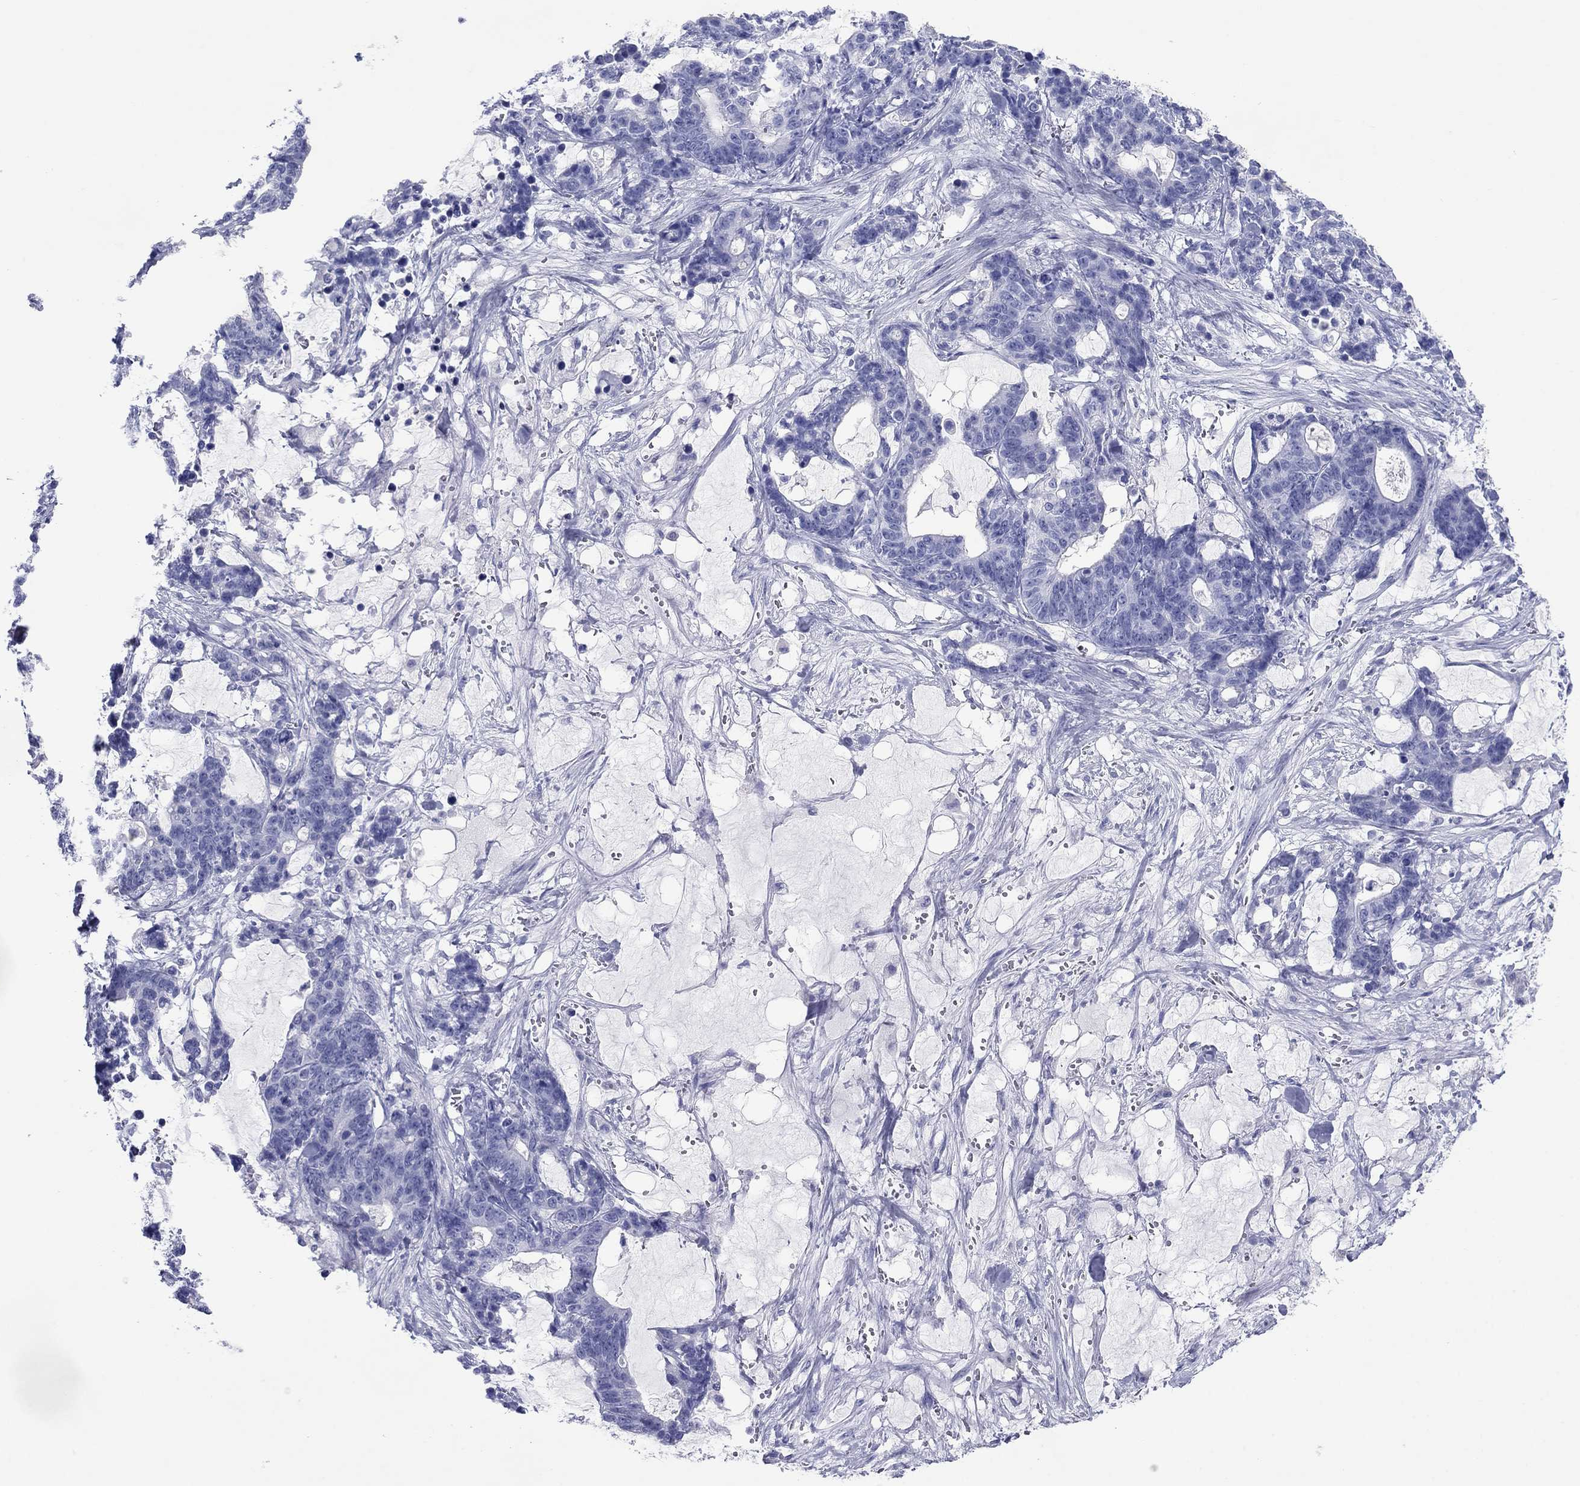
{"staining": {"intensity": "negative", "quantity": "none", "location": "none"}, "tissue": "stomach cancer", "cell_type": "Tumor cells", "image_type": "cancer", "snomed": [{"axis": "morphology", "description": "Normal tissue, NOS"}, {"axis": "morphology", "description": "Adenocarcinoma, NOS"}, {"axis": "topography", "description": "Stomach"}], "caption": "An IHC micrograph of stomach cancer is shown. There is no staining in tumor cells of stomach cancer. The staining is performed using DAB brown chromogen with nuclei counter-stained in using hematoxylin.", "gene": "ATP4A", "patient": {"sex": "female", "age": 64}}